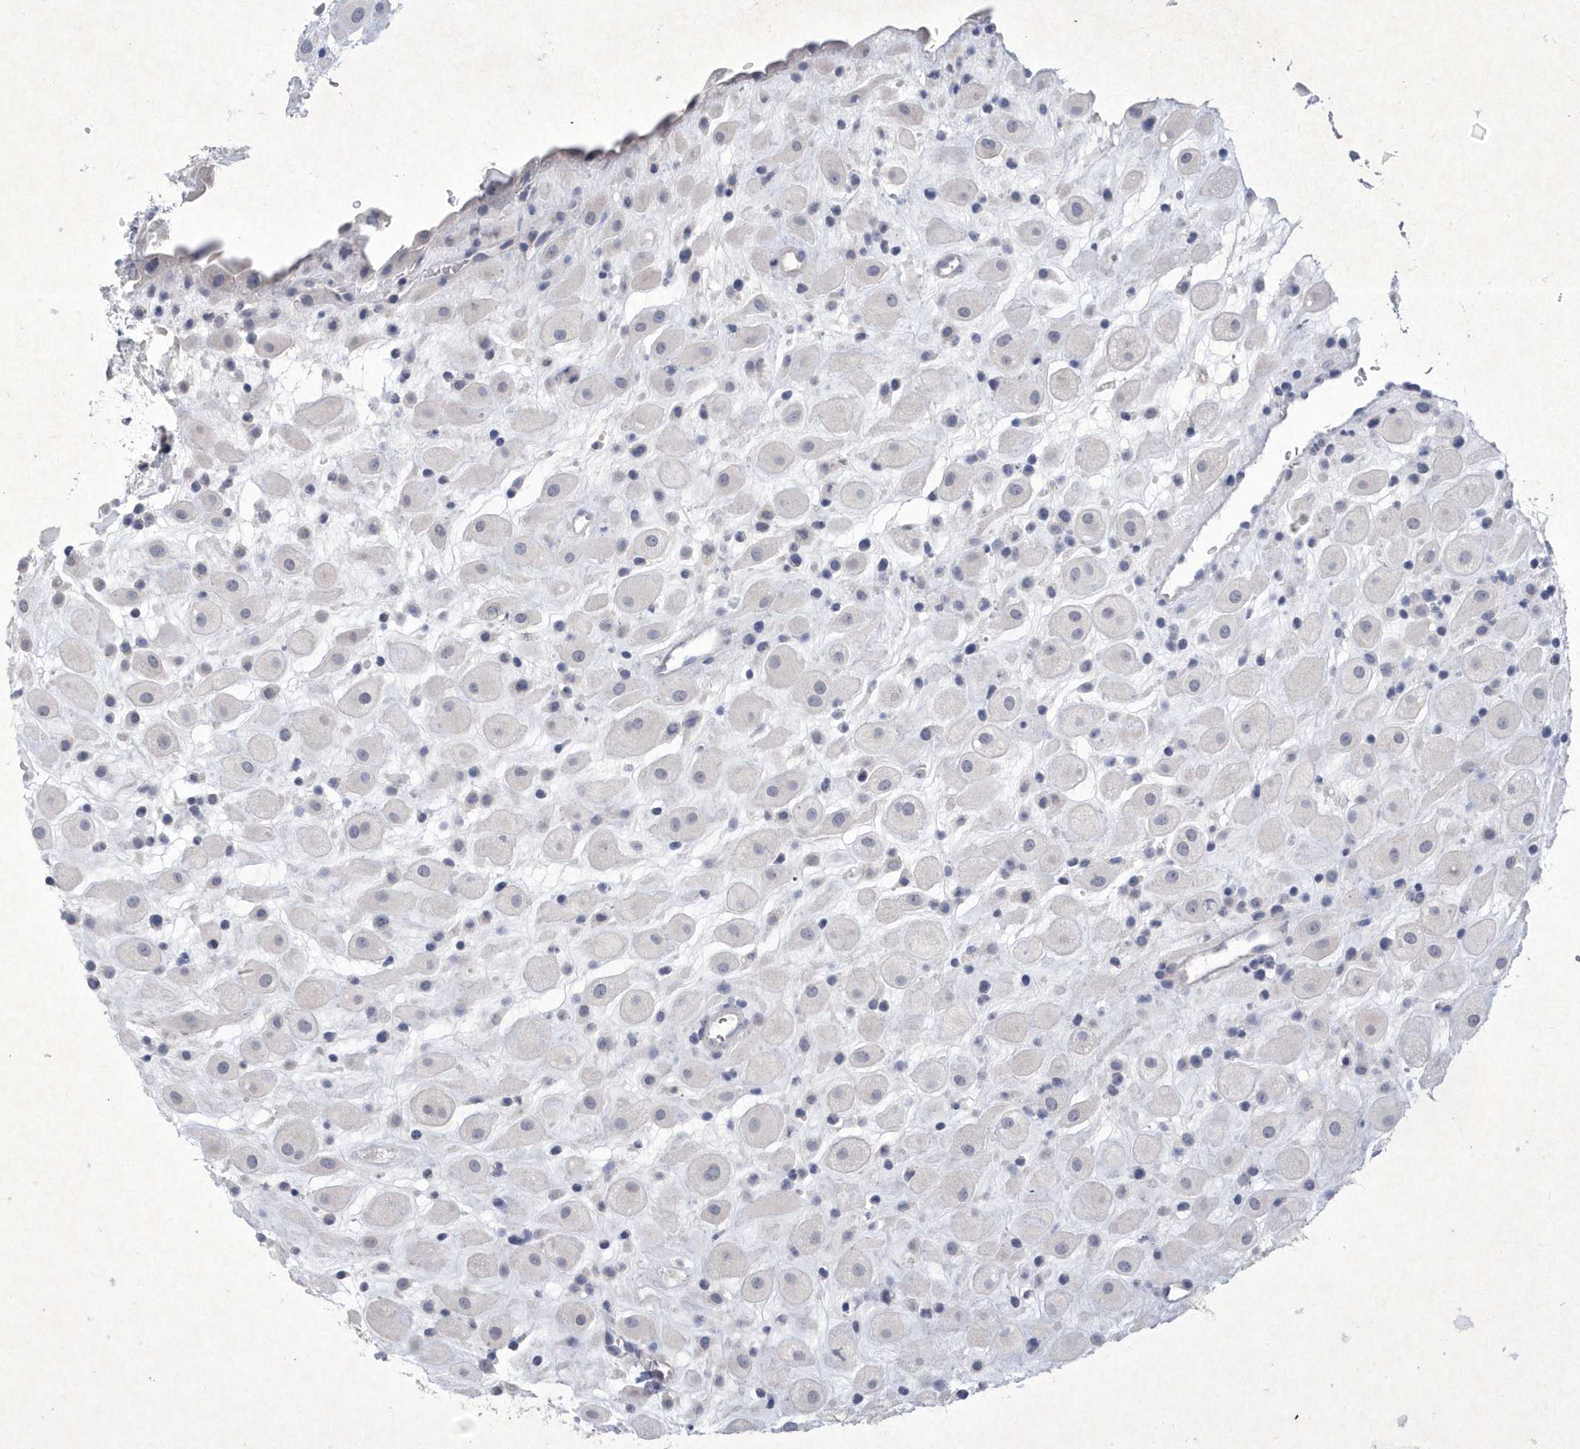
{"staining": {"intensity": "negative", "quantity": "none", "location": "none"}, "tissue": "placenta", "cell_type": "Decidual cells", "image_type": "normal", "snomed": [{"axis": "morphology", "description": "Normal tissue, NOS"}, {"axis": "topography", "description": "Placenta"}], "caption": "This is a photomicrograph of immunohistochemistry staining of normal placenta, which shows no staining in decidual cells. The staining was performed using DAB to visualize the protein expression in brown, while the nuclei were stained in blue with hematoxylin (Magnification: 20x).", "gene": "BHLHA15", "patient": {"sex": "female", "age": 35}}